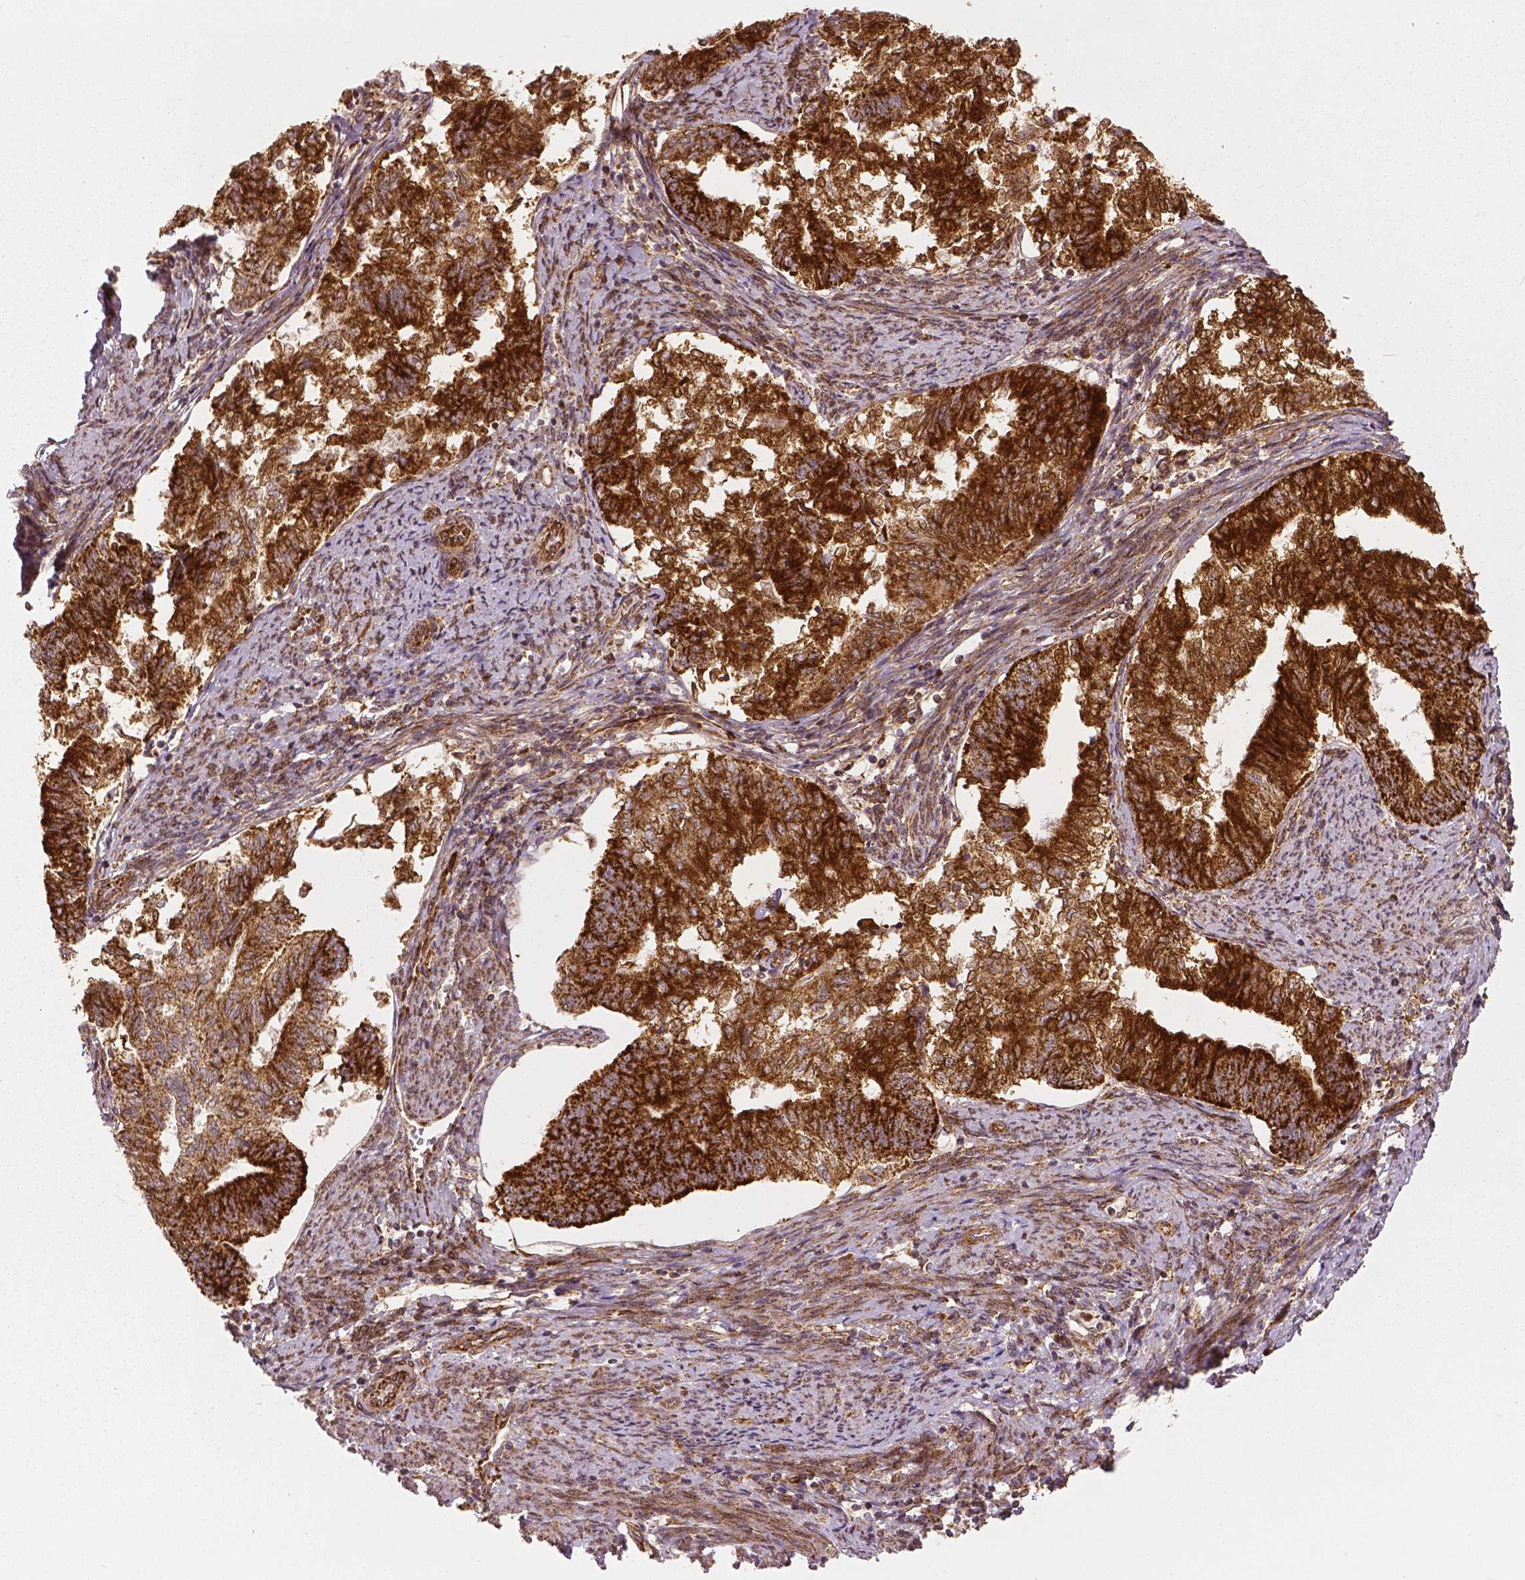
{"staining": {"intensity": "strong", "quantity": ">75%", "location": "cytoplasmic/membranous"}, "tissue": "endometrial cancer", "cell_type": "Tumor cells", "image_type": "cancer", "snomed": [{"axis": "morphology", "description": "Adenocarcinoma, NOS"}, {"axis": "topography", "description": "Endometrium"}], "caption": "Human endometrial cancer stained with a brown dye displays strong cytoplasmic/membranous positive staining in approximately >75% of tumor cells.", "gene": "PGAM5", "patient": {"sex": "female", "age": 65}}